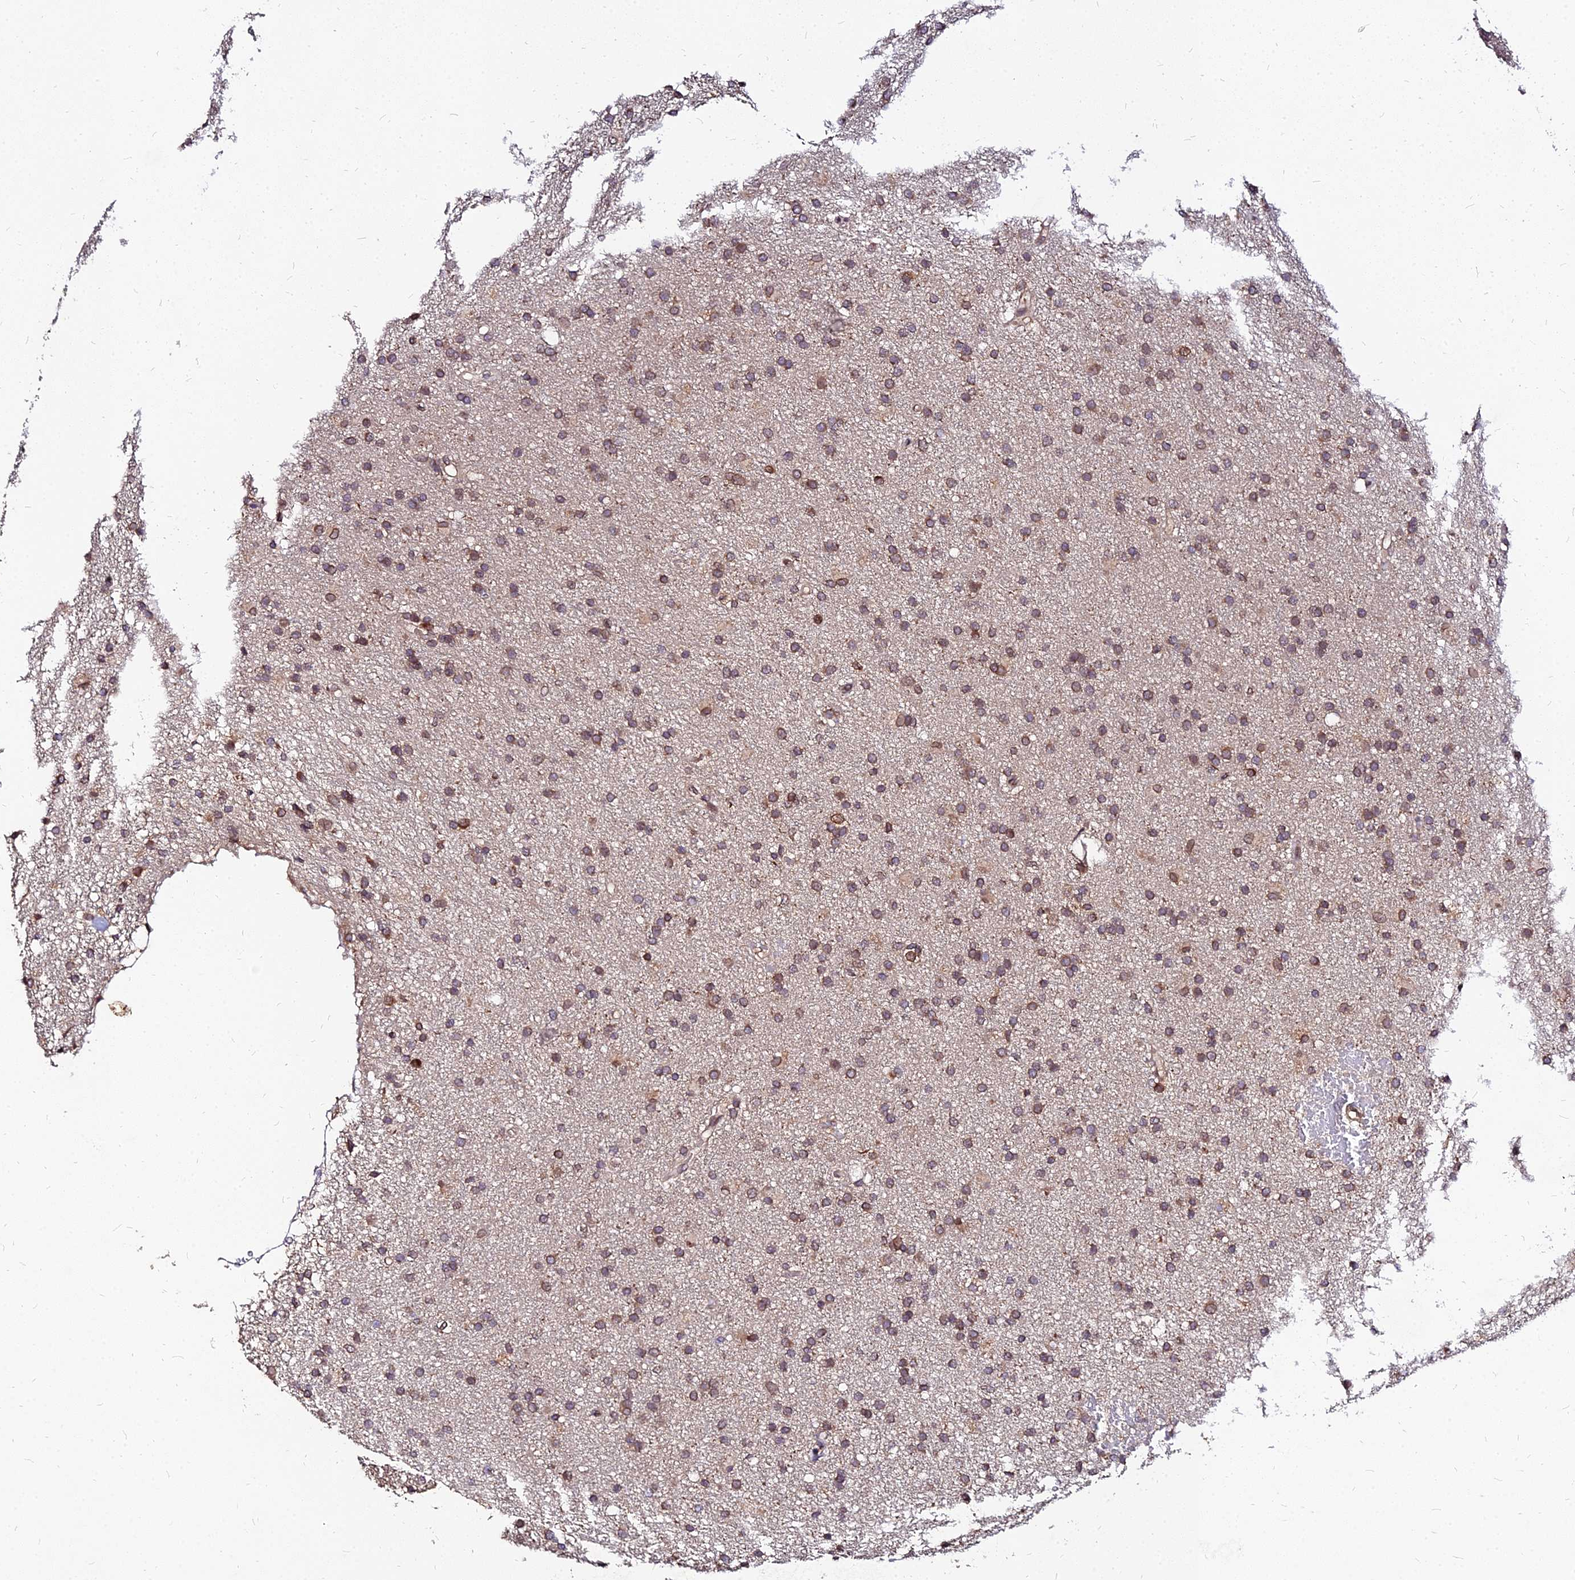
{"staining": {"intensity": "weak", "quantity": ">75%", "location": "cytoplasmic/membranous"}, "tissue": "glioma", "cell_type": "Tumor cells", "image_type": "cancer", "snomed": [{"axis": "morphology", "description": "Glioma, malignant, High grade"}, {"axis": "topography", "description": "Brain"}], "caption": "High-magnification brightfield microscopy of glioma stained with DAB (brown) and counterstained with hematoxylin (blue). tumor cells exhibit weak cytoplasmic/membranous staining is seen in about>75% of cells.", "gene": "PDE4D", "patient": {"sex": "male", "age": 77}}